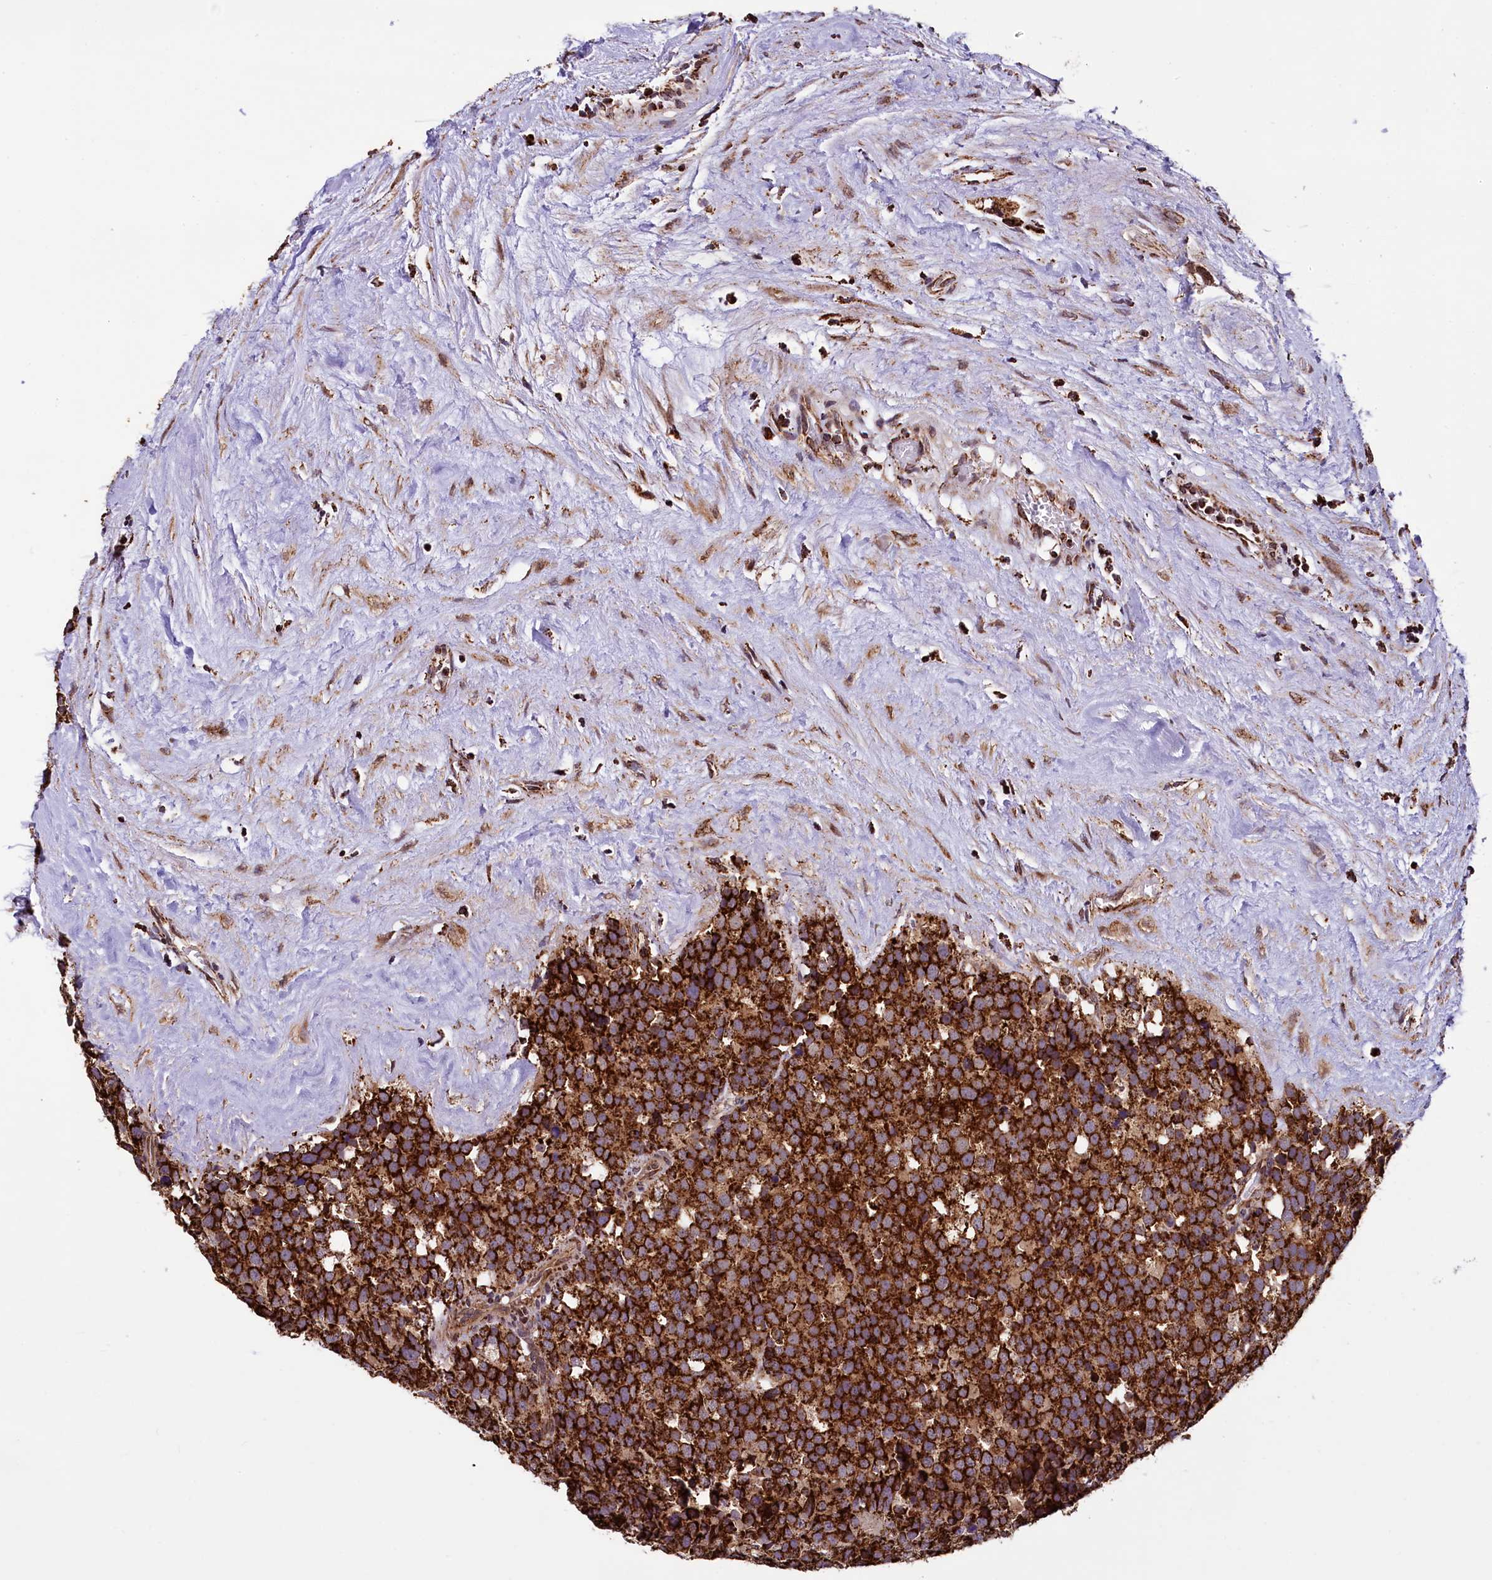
{"staining": {"intensity": "strong", "quantity": ">75%", "location": "cytoplasmic/membranous"}, "tissue": "testis cancer", "cell_type": "Tumor cells", "image_type": "cancer", "snomed": [{"axis": "morphology", "description": "Seminoma, NOS"}, {"axis": "topography", "description": "Testis"}], "caption": "Testis cancer tissue exhibits strong cytoplasmic/membranous staining in about >75% of tumor cells, visualized by immunohistochemistry.", "gene": "KLC2", "patient": {"sex": "male", "age": 71}}